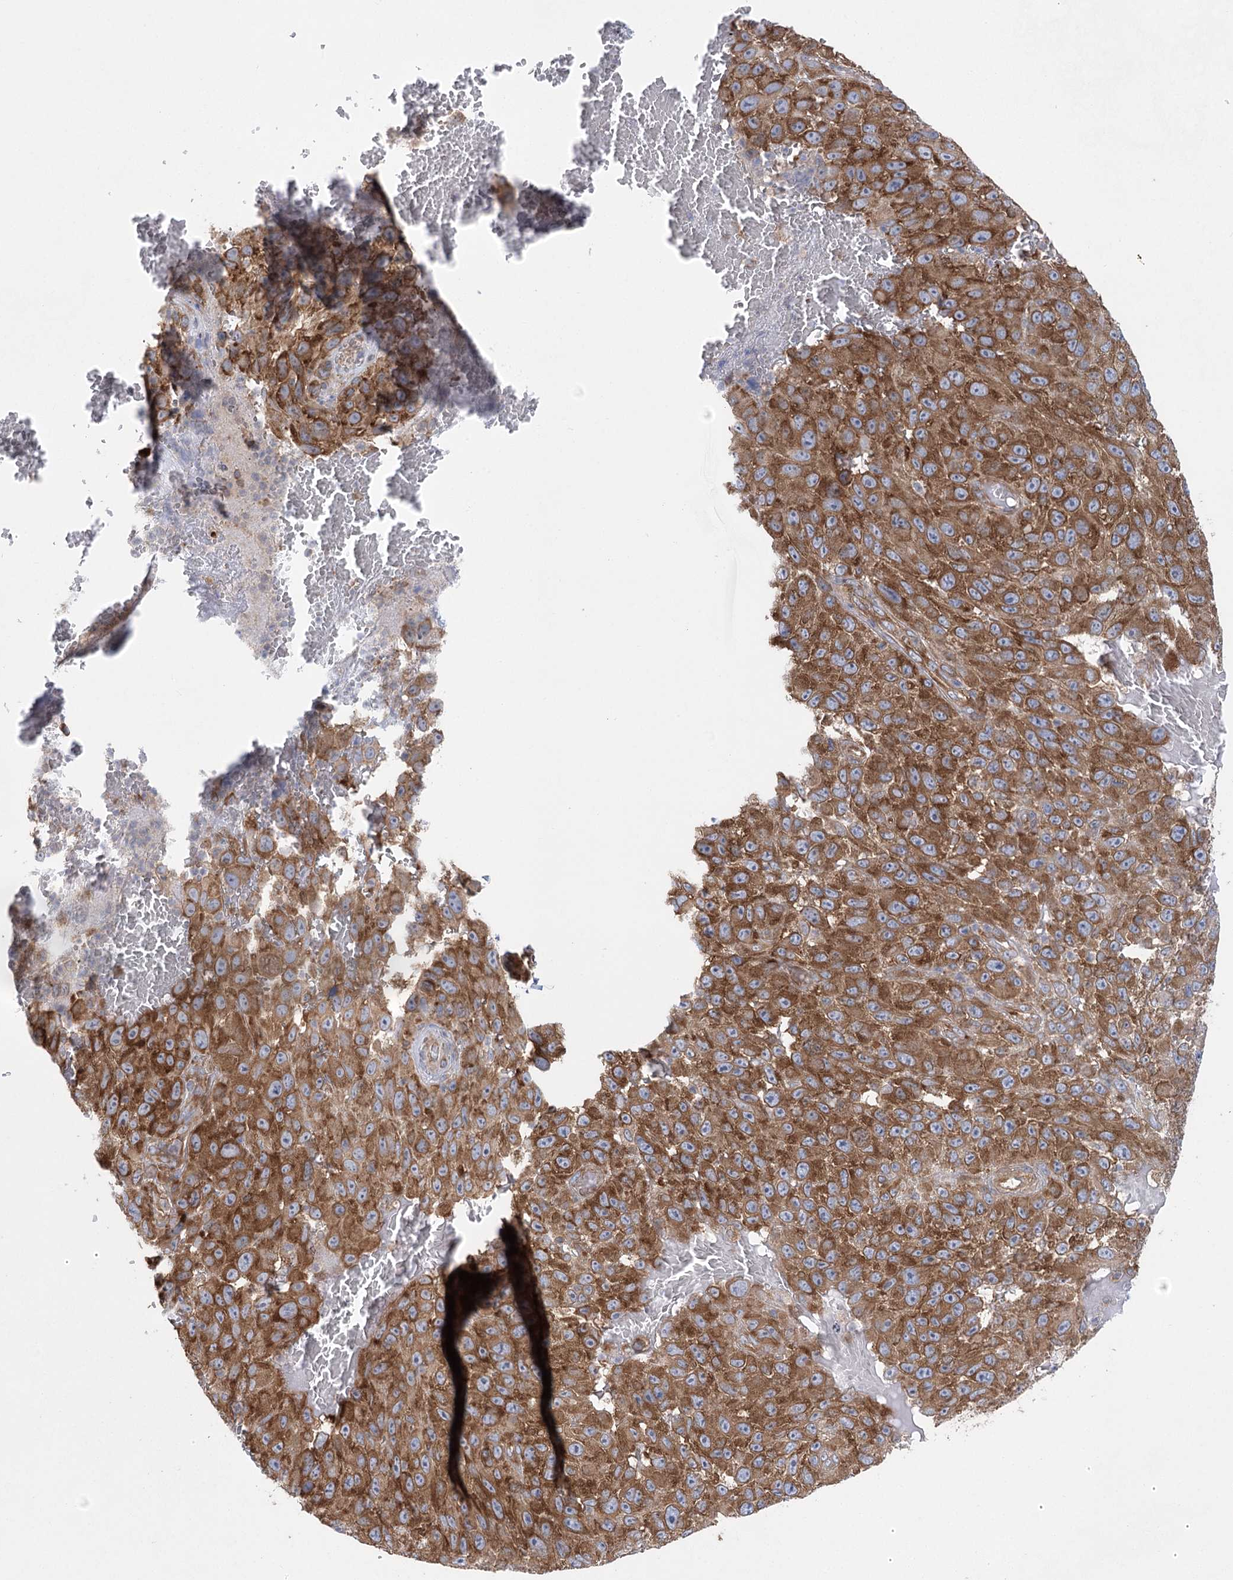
{"staining": {"intensity": "strong", "quantity": ">75%", "location": "cytoplasmic/membranous"}, "tissue": "melanoma", "cell_type": "Tumor cells", "image_type": "cancer", "snomed": [{"axis": "morphology", "description": "Malignant melanoma, NOS"}, {"axis": "topography", "description": "Skin"}], "caption": "DAB immunohistochemical staining of human malignant melanoma exhibits strong cytoplasmic/membranous protein positivity in about >75% of tumor cells.", "gene": "EIF3A", "patient": {"sex": "female", "age": 96}}